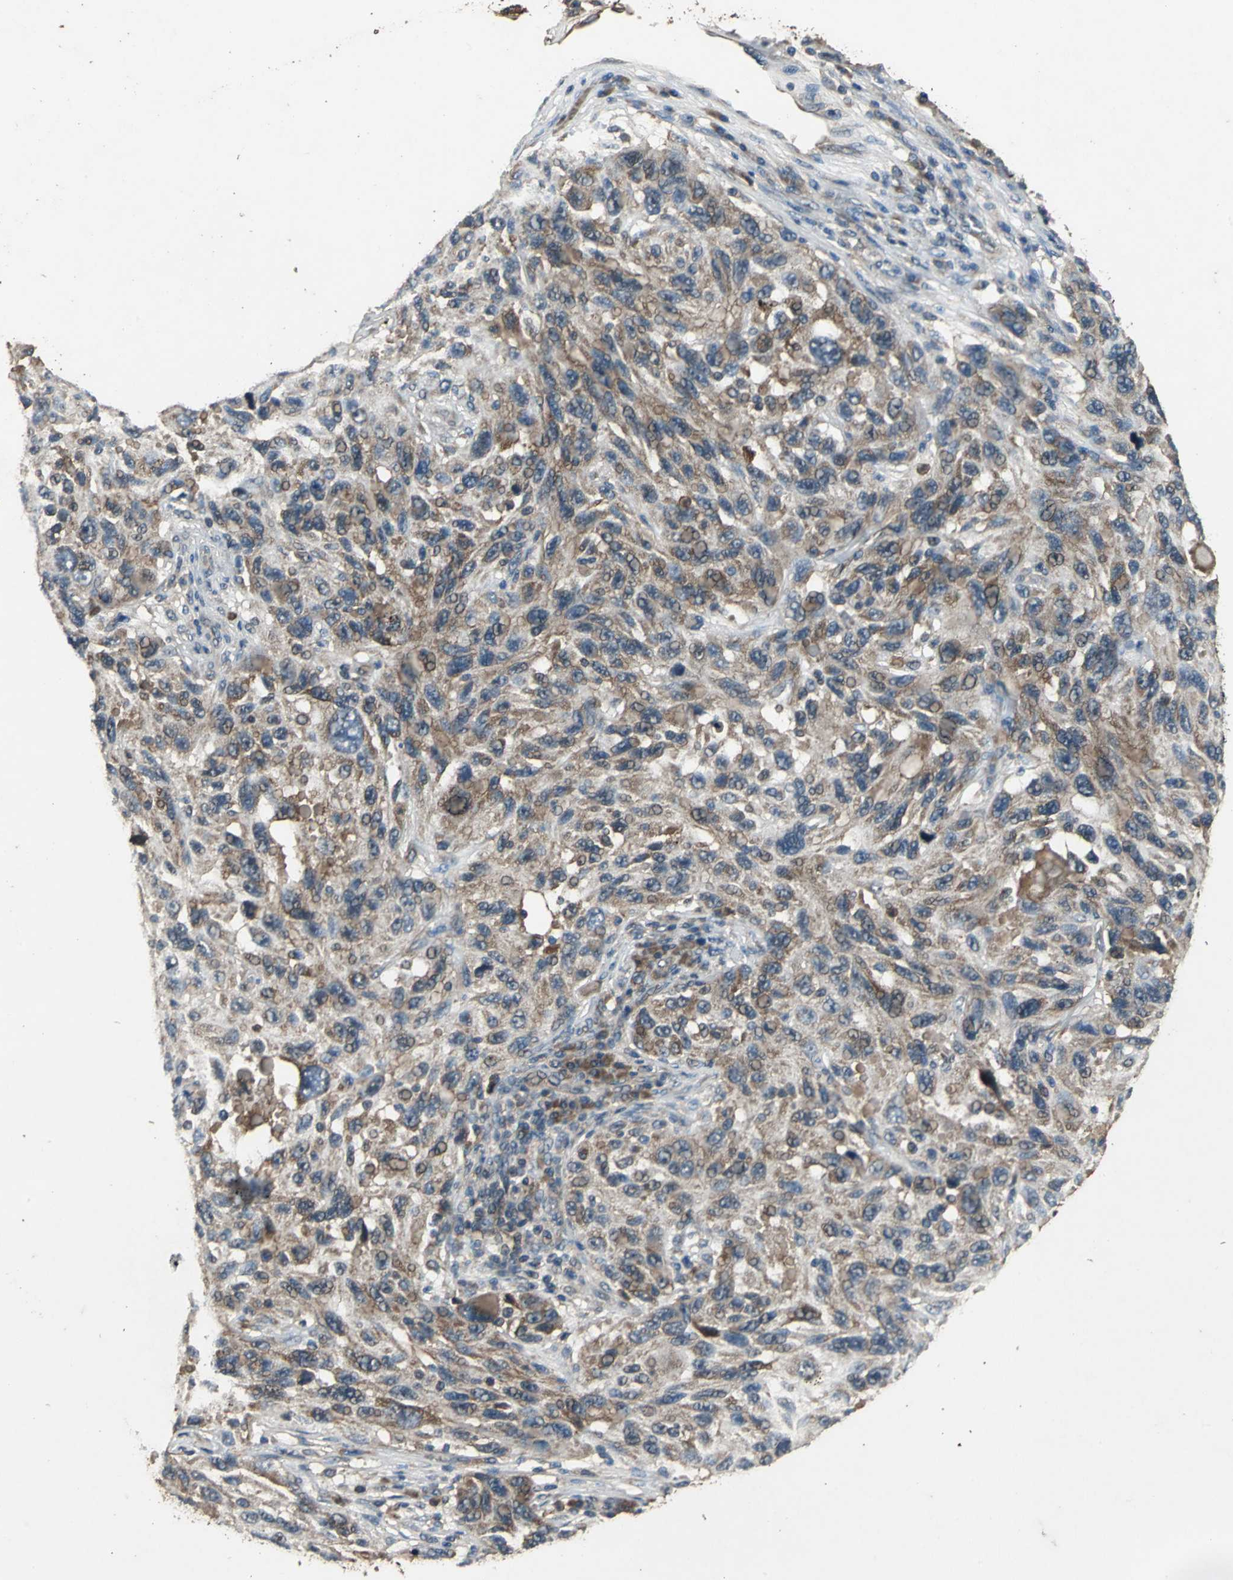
{"staining": {"intensity": "moderate", "quantity": ">75%", "location": "cytoplasmic/membranous"}, "tissue": "melanoma", "cell_type": "Tumor cells", "image_type": "cancer", "snomed": [{"axis": "morphology", "description": "Malignant melanoma, NOS"}, {"axis": "topography", "description": "Skin"}], "caption": "Tumor cells display medium levels of moderate cytoplasmic/membranous staining in approximately >75% of cells in malignant melanoma.", "gene": "ZNF608", "patient": {"sex": "male", "age": 53}}